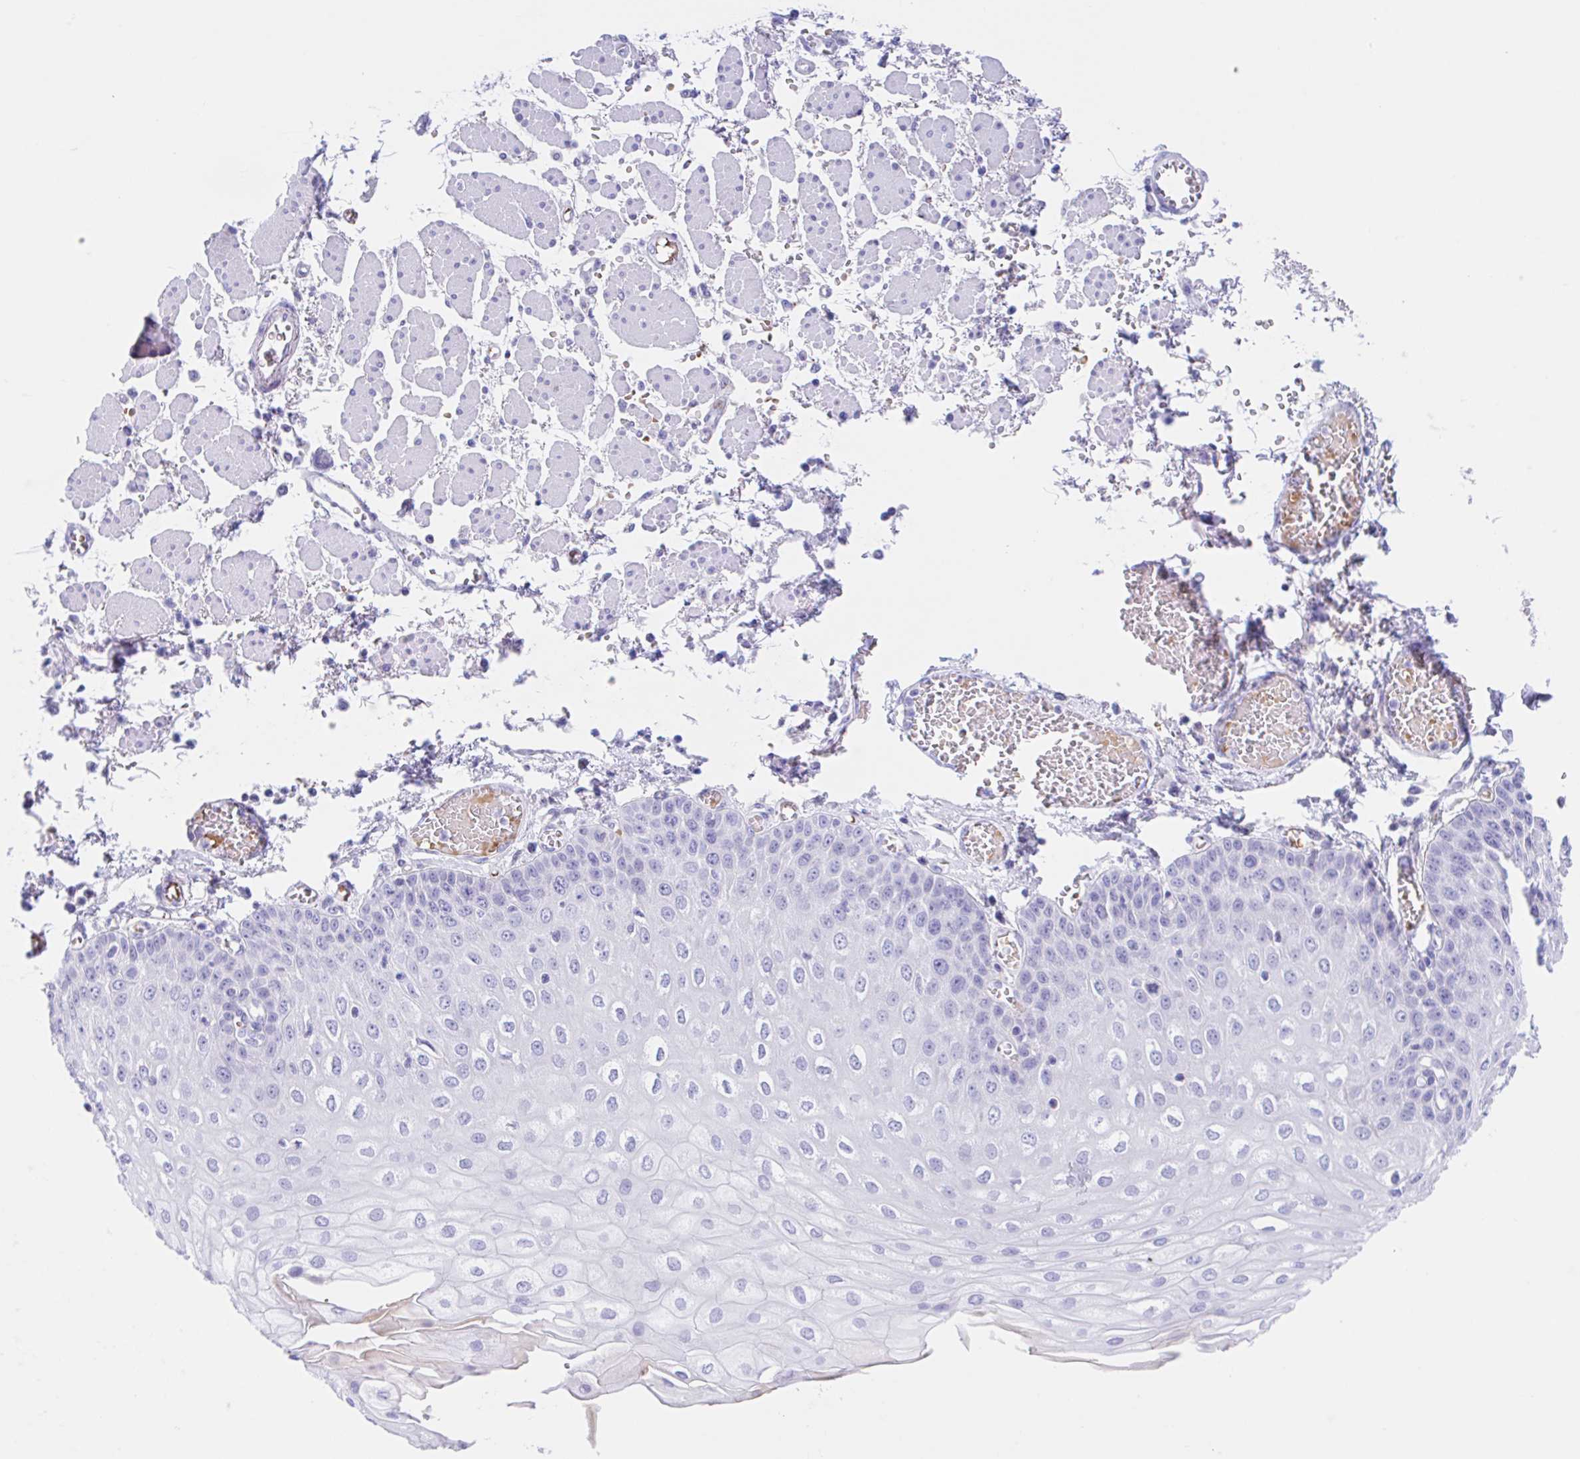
{"staining": {"intensity": "negative", "quantity": "none", "location": "none"}, "tissue": "esophagus", "cell_type": "Squamous epithelial cells", "image_type": "normal", "snomed": [{"axis": "morphology", "description": "Normal tissue, NOS"}, {"axis": "morphology", "description": "Adenocarcinoma, NOS"}, {"axis": "topography", "description": "Esophagus"}], "caption": "Immunohistochemistry photomicrograph of benign esophagus stained for a protein (brown), which reveals no positivity in squamous epithelial cells.", "gene": "ANKRD9", "patient": {"sex": "male", "age": 81}}